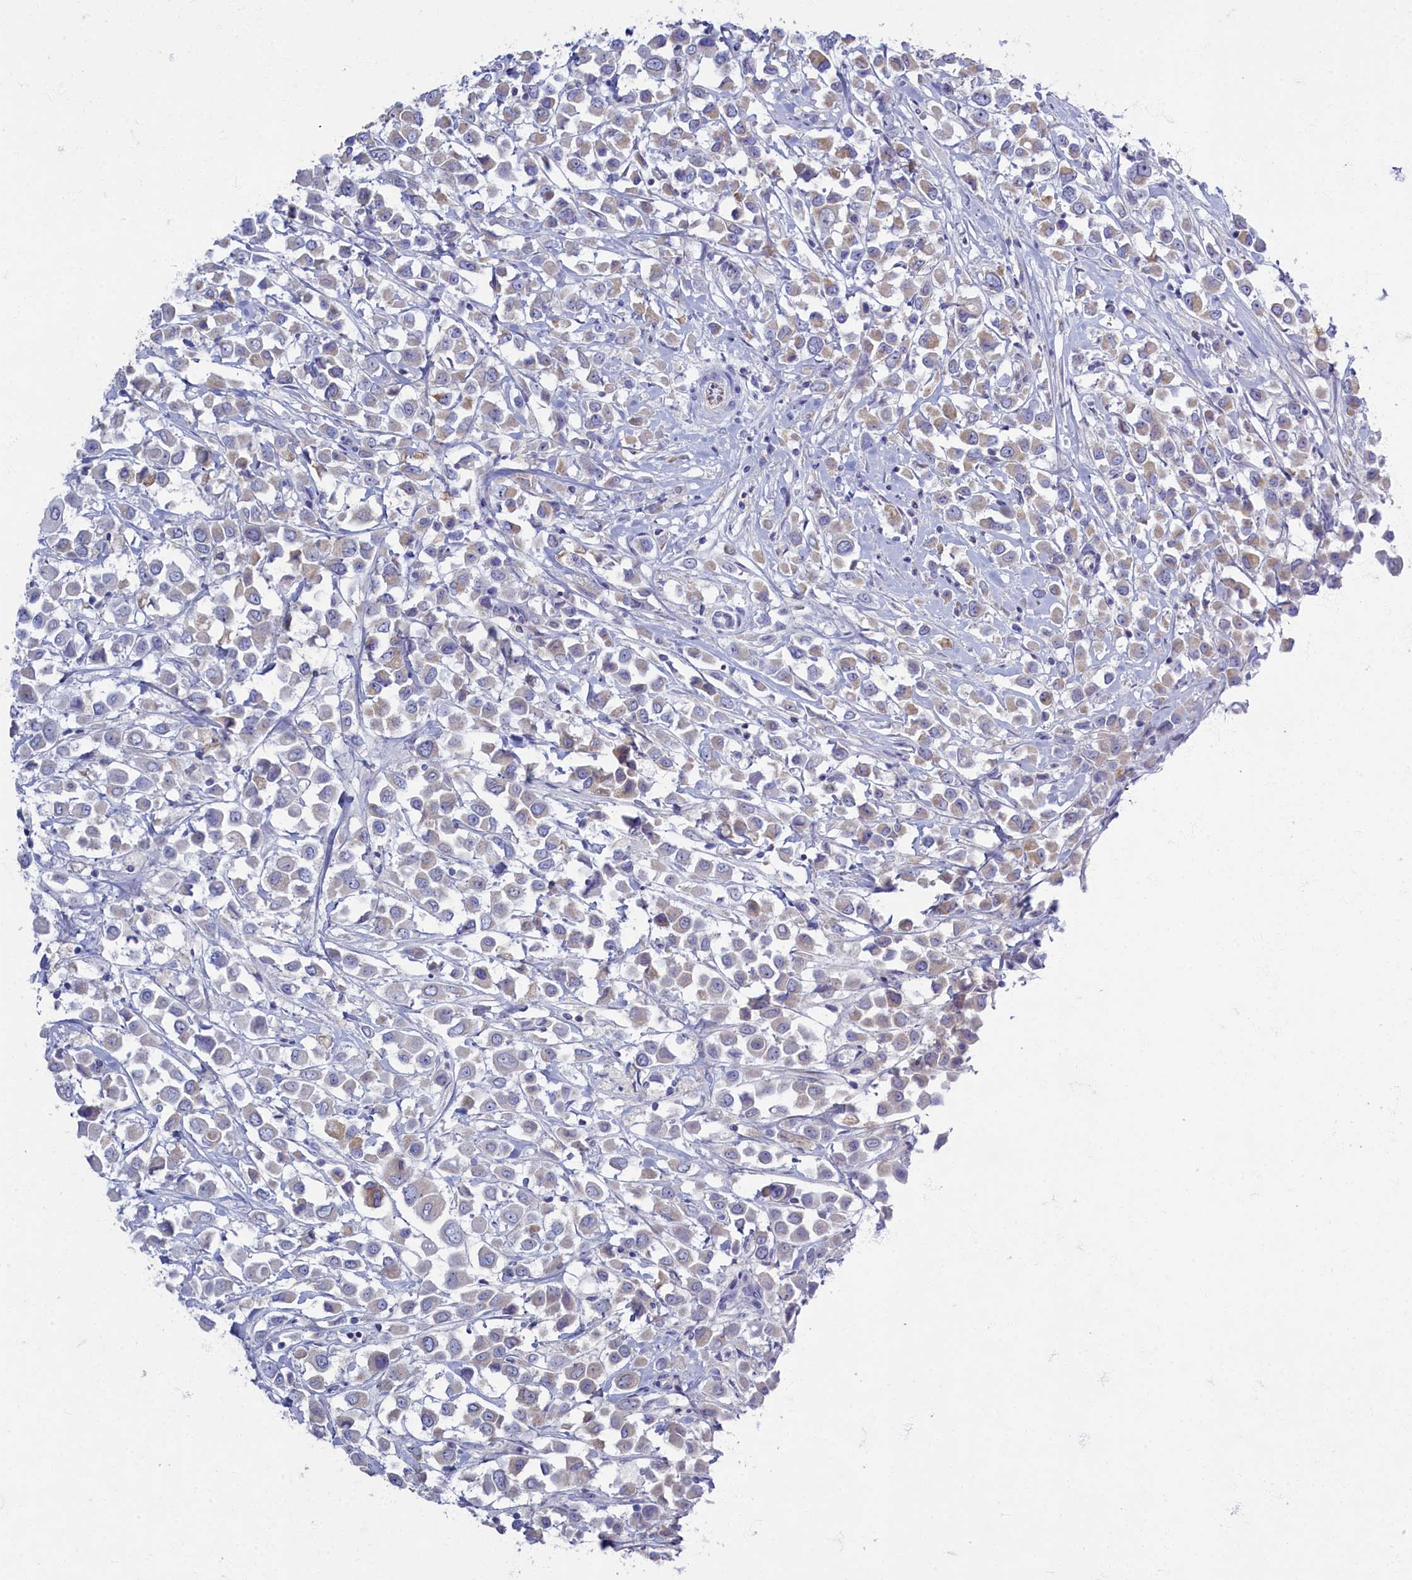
{"staining": {"intensity": "weak", "quantity": "25%-75%", "location": "cytoplasmic/membranous"}, "tissue": "breast cancer", "cell_type": "Tumor cells", "image_type": "cancer", "snomed": [{"axis": "morphology", "description": "Duct carcinoma"}, {"axis": "topography", "description": "Breast"}], "caption": "High-magnification brightfield microscopy of breast cancer (infiltrating ductal carcinoma) stained with DAB (brown) and counterstained with hematoxylin (blue). tumor cells exhibit weak cytoplasmic/membranous expression is identified in about25%-75% of cells.", "gene": "OCIAD2", "patient": {"sex": "female", "age": 61}}